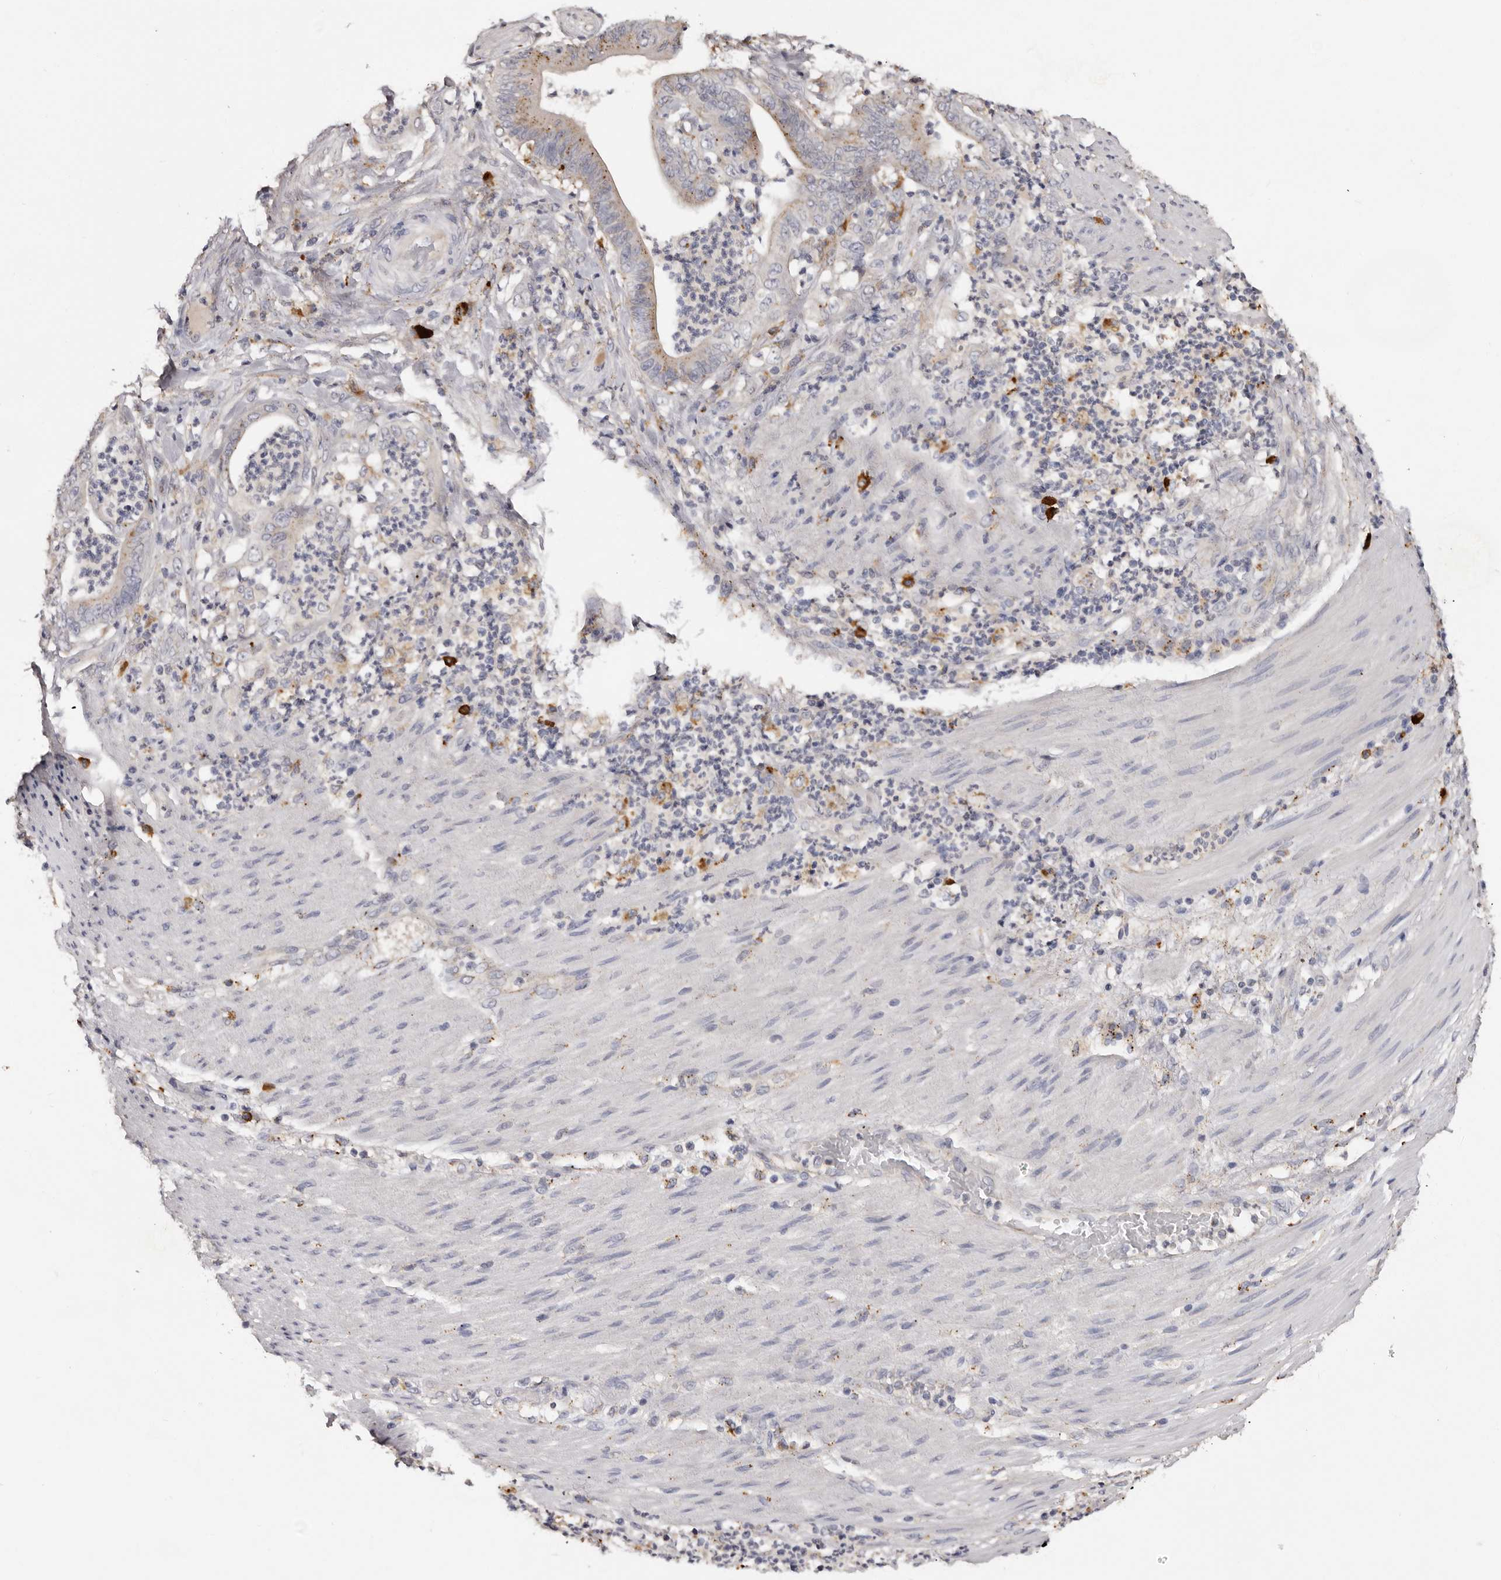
{"staining": {"intensity": "weak", "quantity": "25%-75%", "location": "cytoplasmic/membranous"}, "tissue": "stomach cancer", "cell_type": "Tumor cells", "image_type": "cancer", "snomed": [{"axis": "morphology", "description": "Adenocarcinoma, NOS"}, {"axis": "topography", "description": "Stomach"}], "caption": "Immunohistochemistry (IHC) staining of adenocarcinoma (stomach), which demonstrates low levels of weak cytoplasmic/membranous expression in approximately 25%-75% of tumor cells indicating weak cytoplasmic/membranous protein expression. The staining was performed using DAB (3,3'-diaminobenzidine) (brown) for protein detection and nuclei were counterstained in hematoxylin (blue).", "gene": "DAP", "patient": {"sex": "female", "age": 73}}